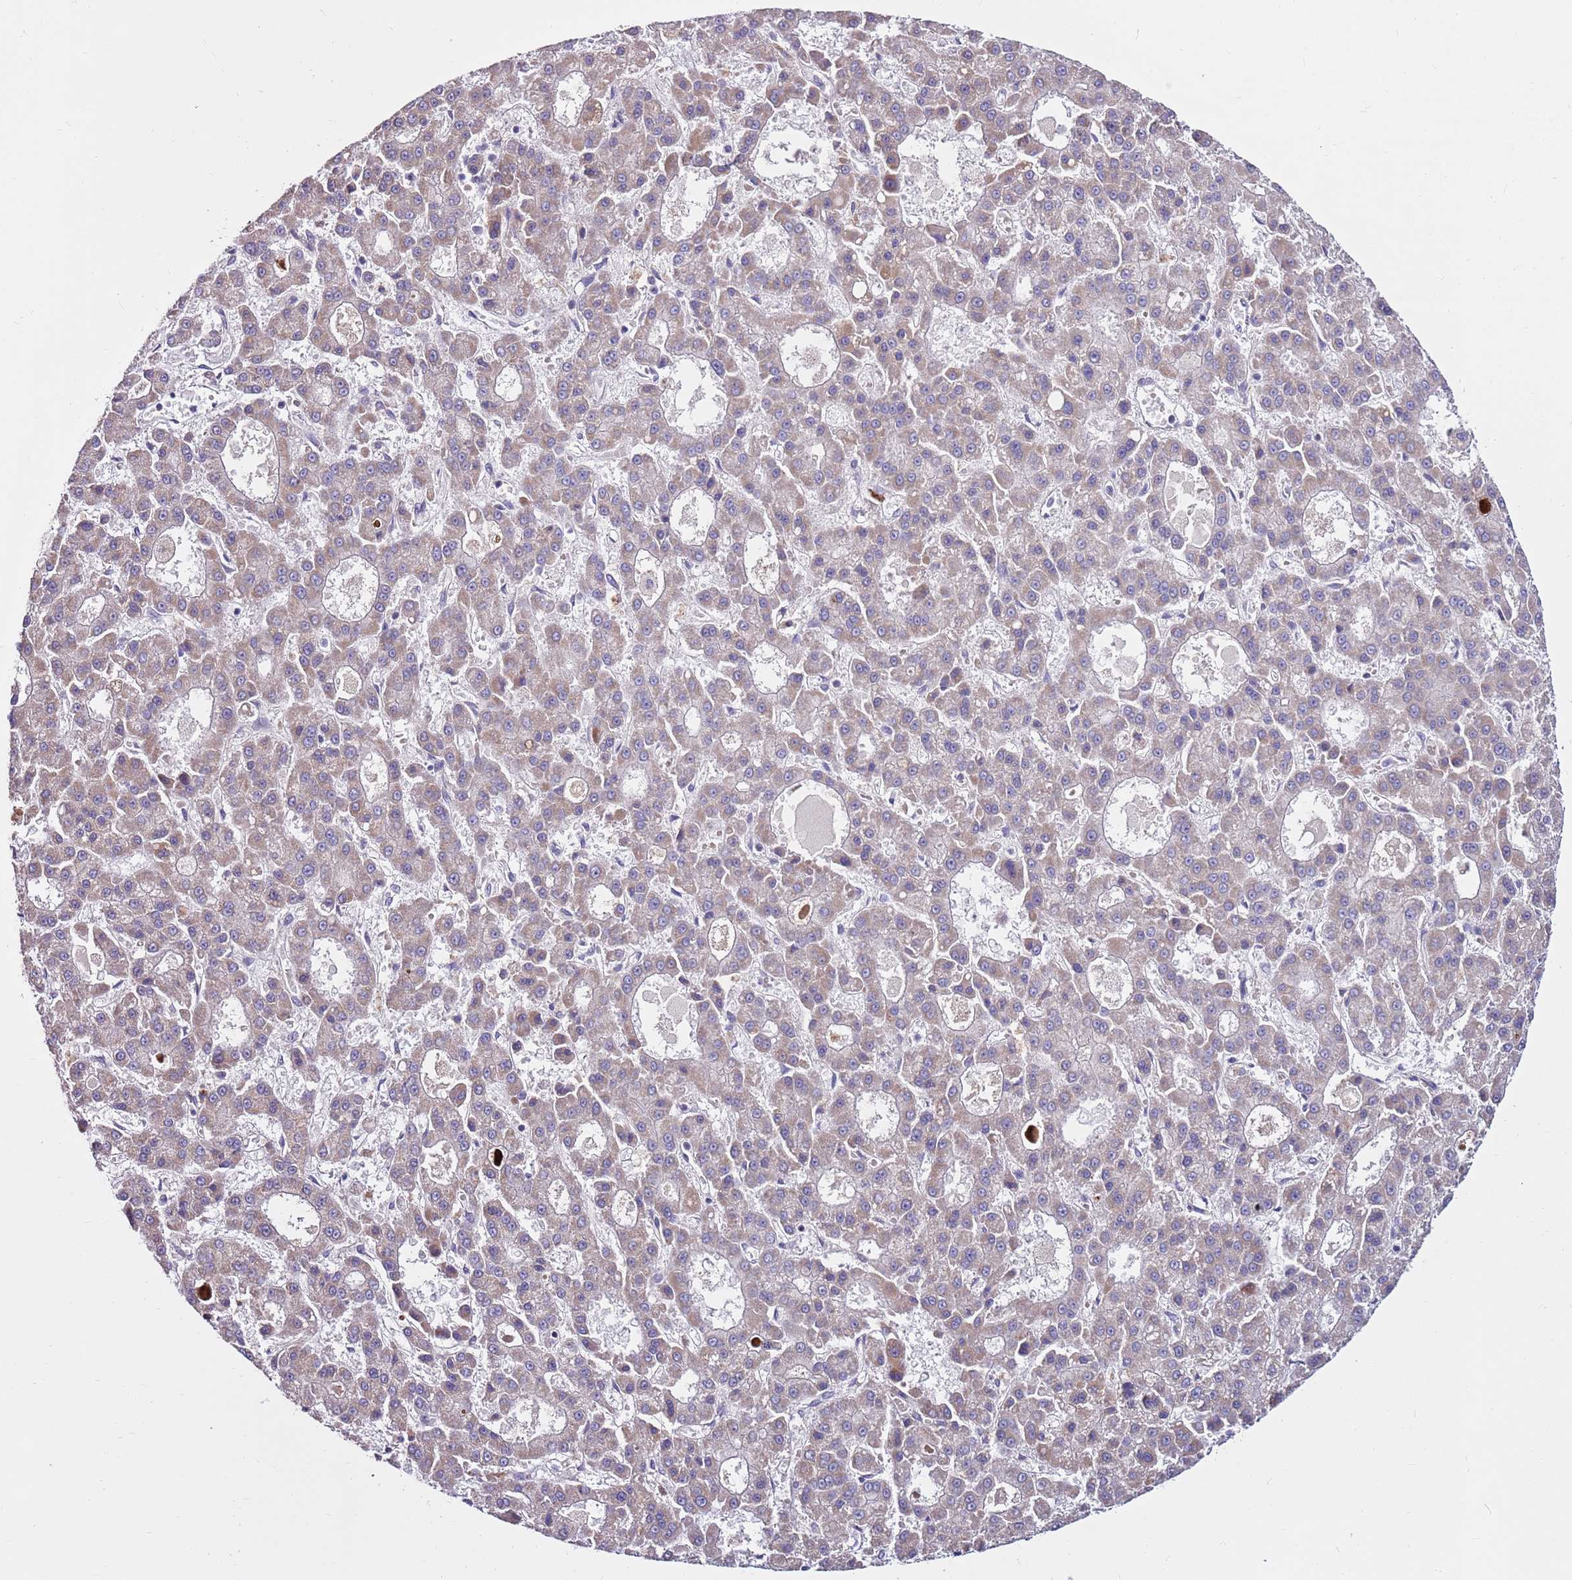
{"staining": {"intensity": "weak", "quantity": "25%-75%", "location": "cytoplasmic/membranous"}, "tissue": "liver cancer", "cell_type": "Tumor cells", "image_type": "cancer", "snomed": [{"axis": "morphology", "description": "Carcinoma, Hepatocellular, NOS"}, {"axis": "topography", "description": "Liver"}], "caption": "Liver cancer stained with a brown dye displays weak cytoplasmic/membranous positive expression in about 25%-75% of tumor cells.", "gene": "SMG1", "patient": {"sex": "male", "age": 70}}